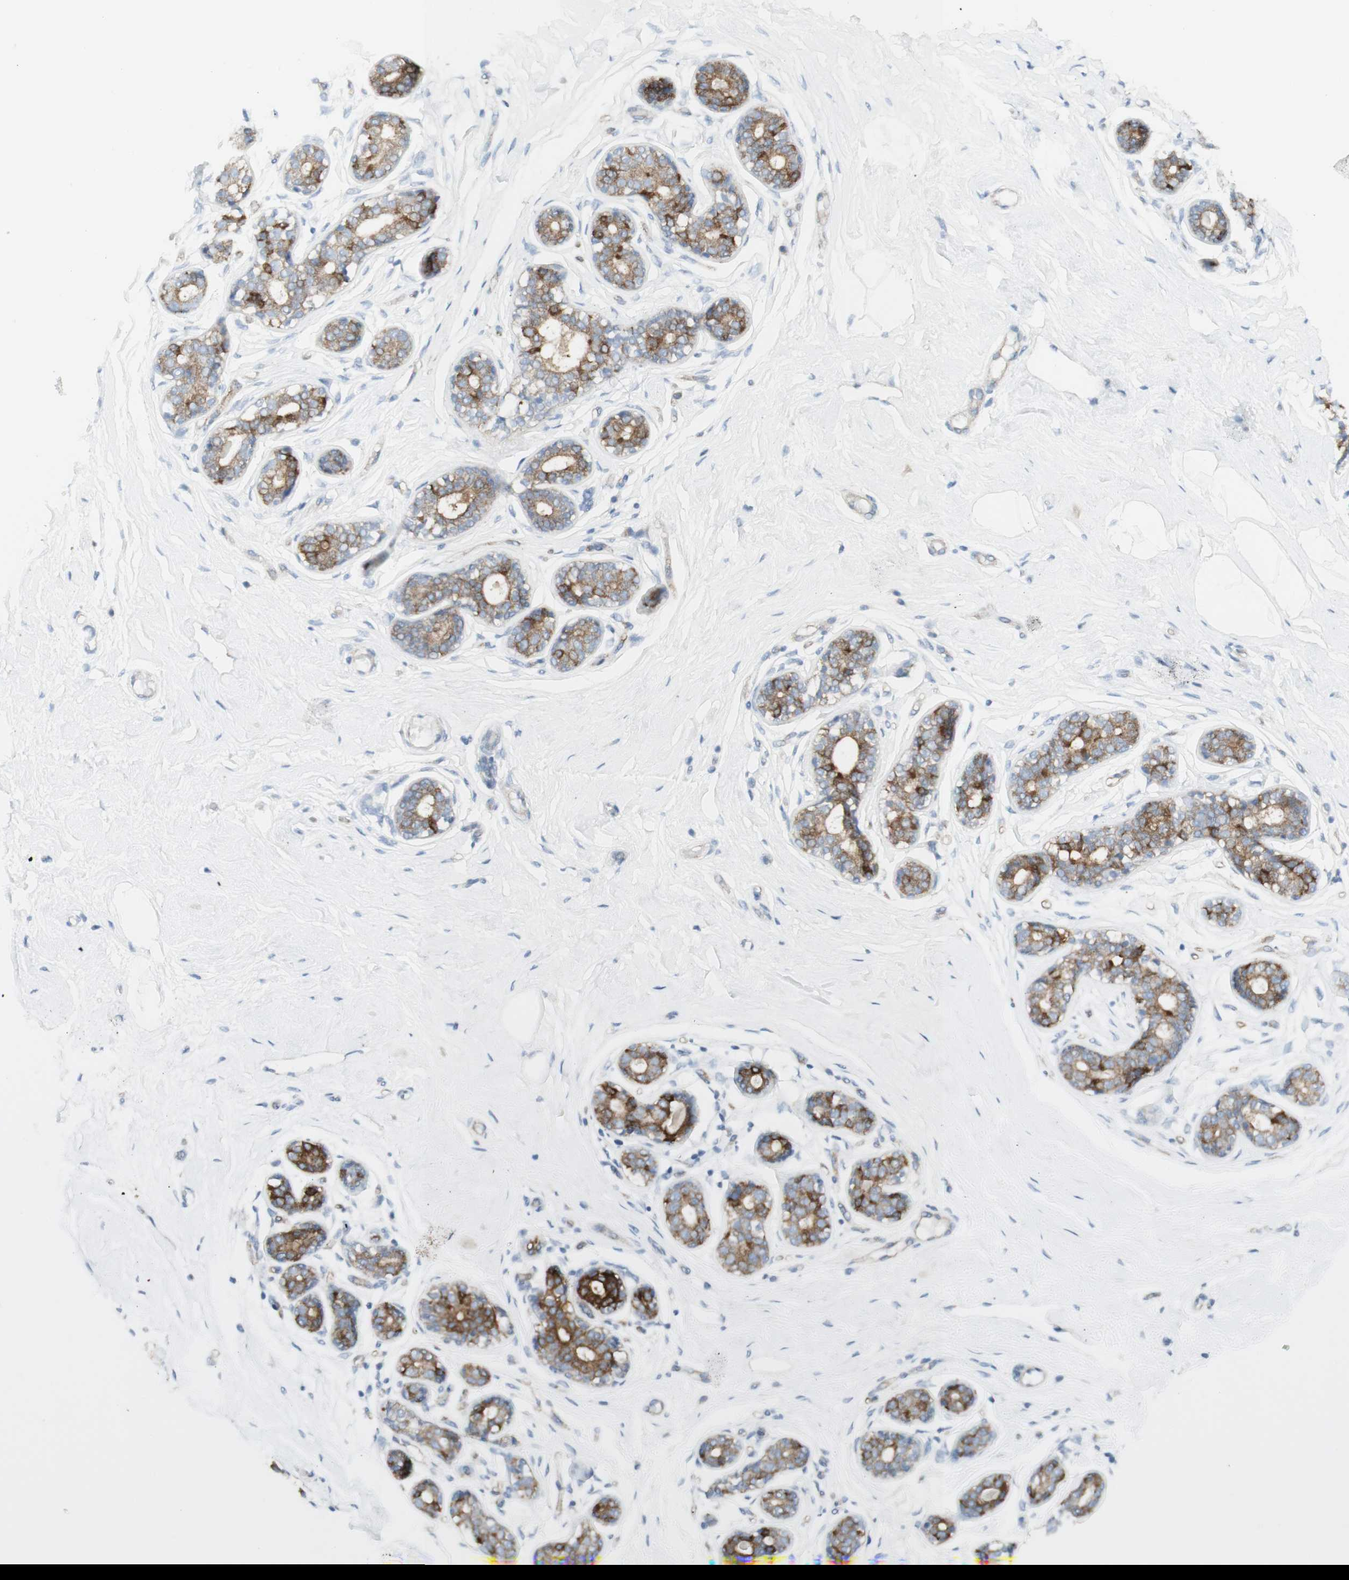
{"staining": {"intensity": "negative", "quantity": "none", "location": "none"}, "tissue": "breast", "cell_type": "Adipocytes", "image_type": "normal", "snomed": [{"axis": "morphology", "description": "Normal tissue, NOS"}, {"axis": "topography", "description": "Breast"}], "caption": "The photomicrograph demonstrates no staining of adipocytes in normal breast.", "gene": "MYO6", "patient": {"sex": "female", "age": 23}}